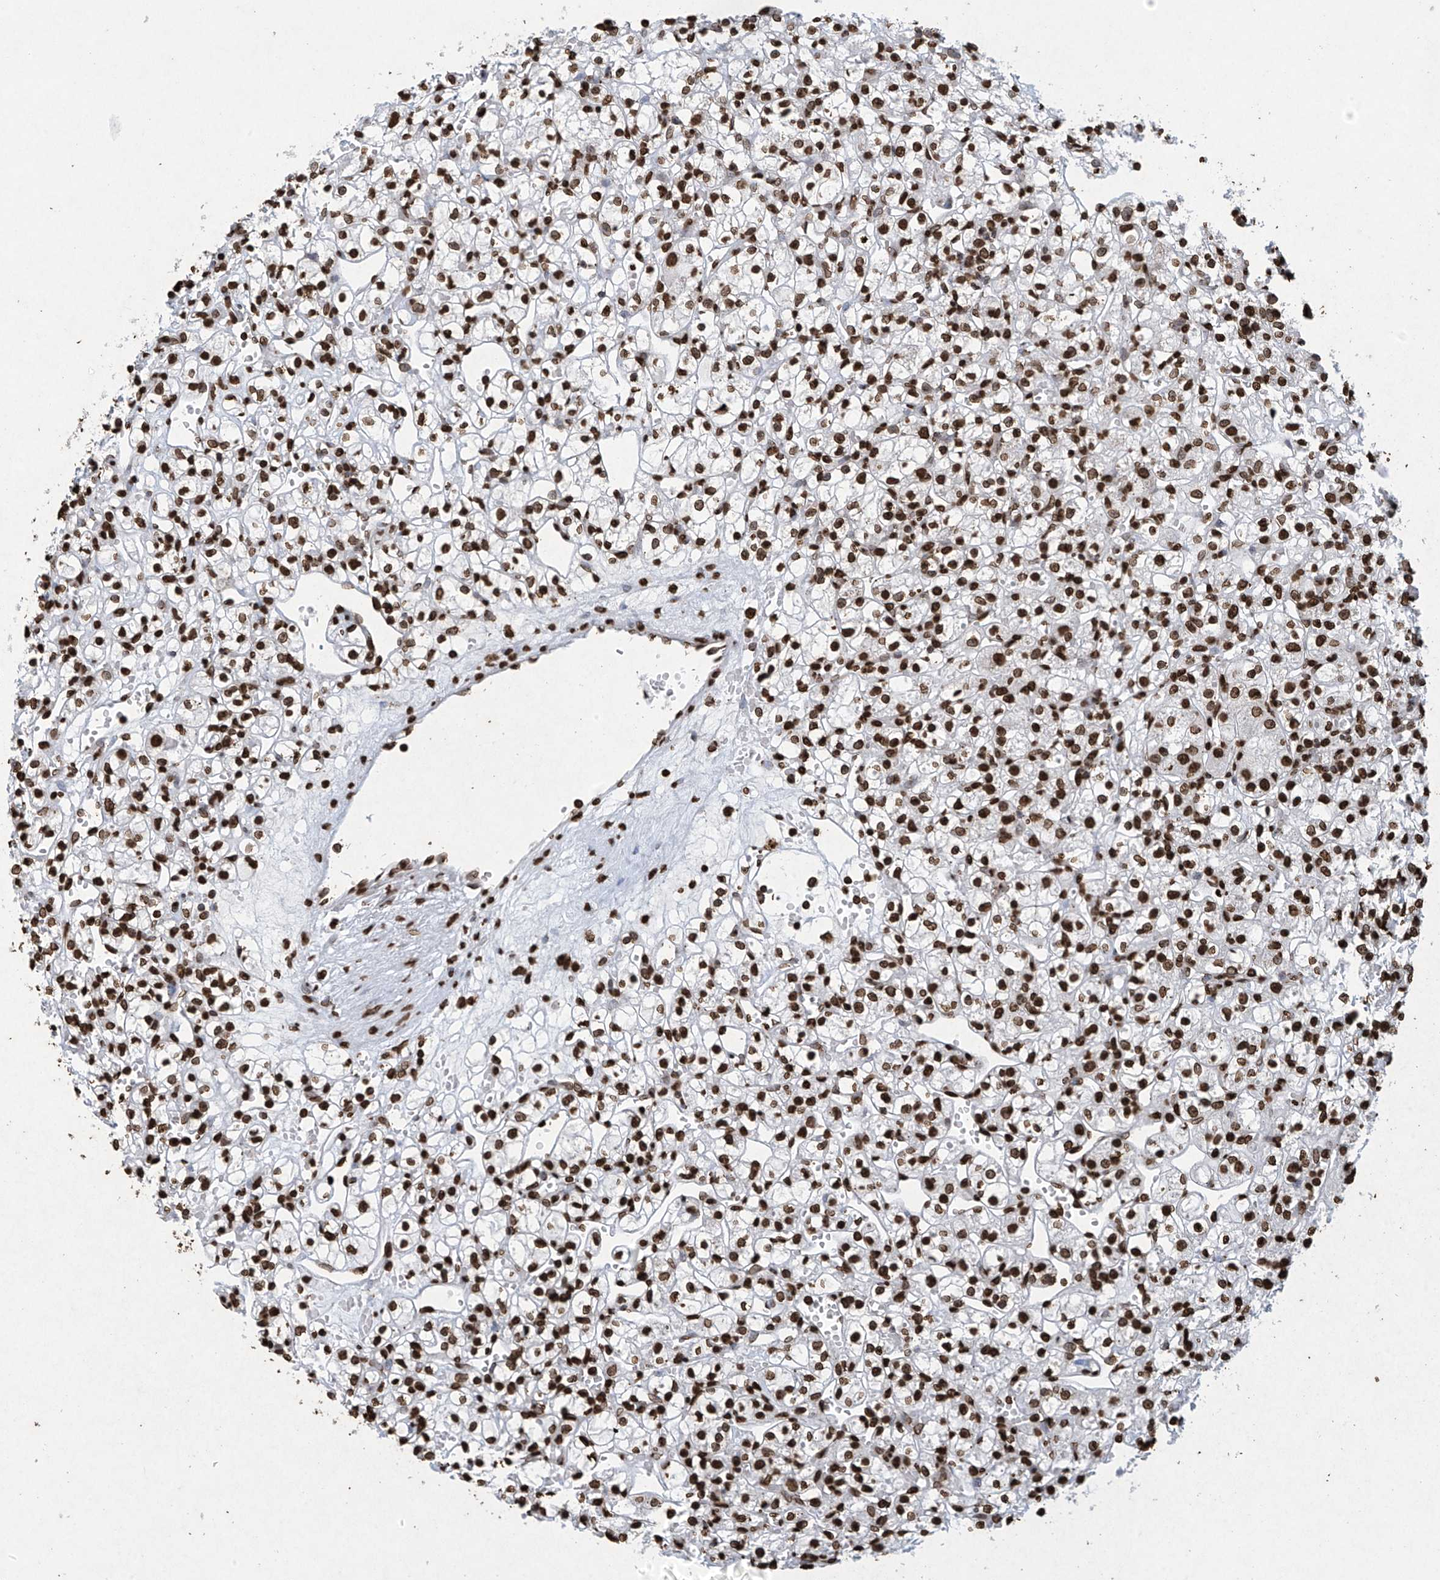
{"staining": {"intensity": "strong", "quantity": ">75%", "location": "nuclear"}, "tissue": "renal cancer", "cell_type": "Tumor cells", "image_type": "cancer", "snomed": [{"axis": "morphology", "description": "Adenocarcinoma, NOS"}, {"axis": "topography", "description": "Kidney"}], "caption": "High-magnification brightfield microscopy of renal adenocarcinoma stained with DAB (brown) and counterstained with hematoxylin (blue). tumor cells exhibit strong nuclear expression is seen in approximately>75% of cells. (IHC, brightfield microscopy, high magnification).", "gene": "H3-3A", "patient": {"sex": "female", "age": 59}}